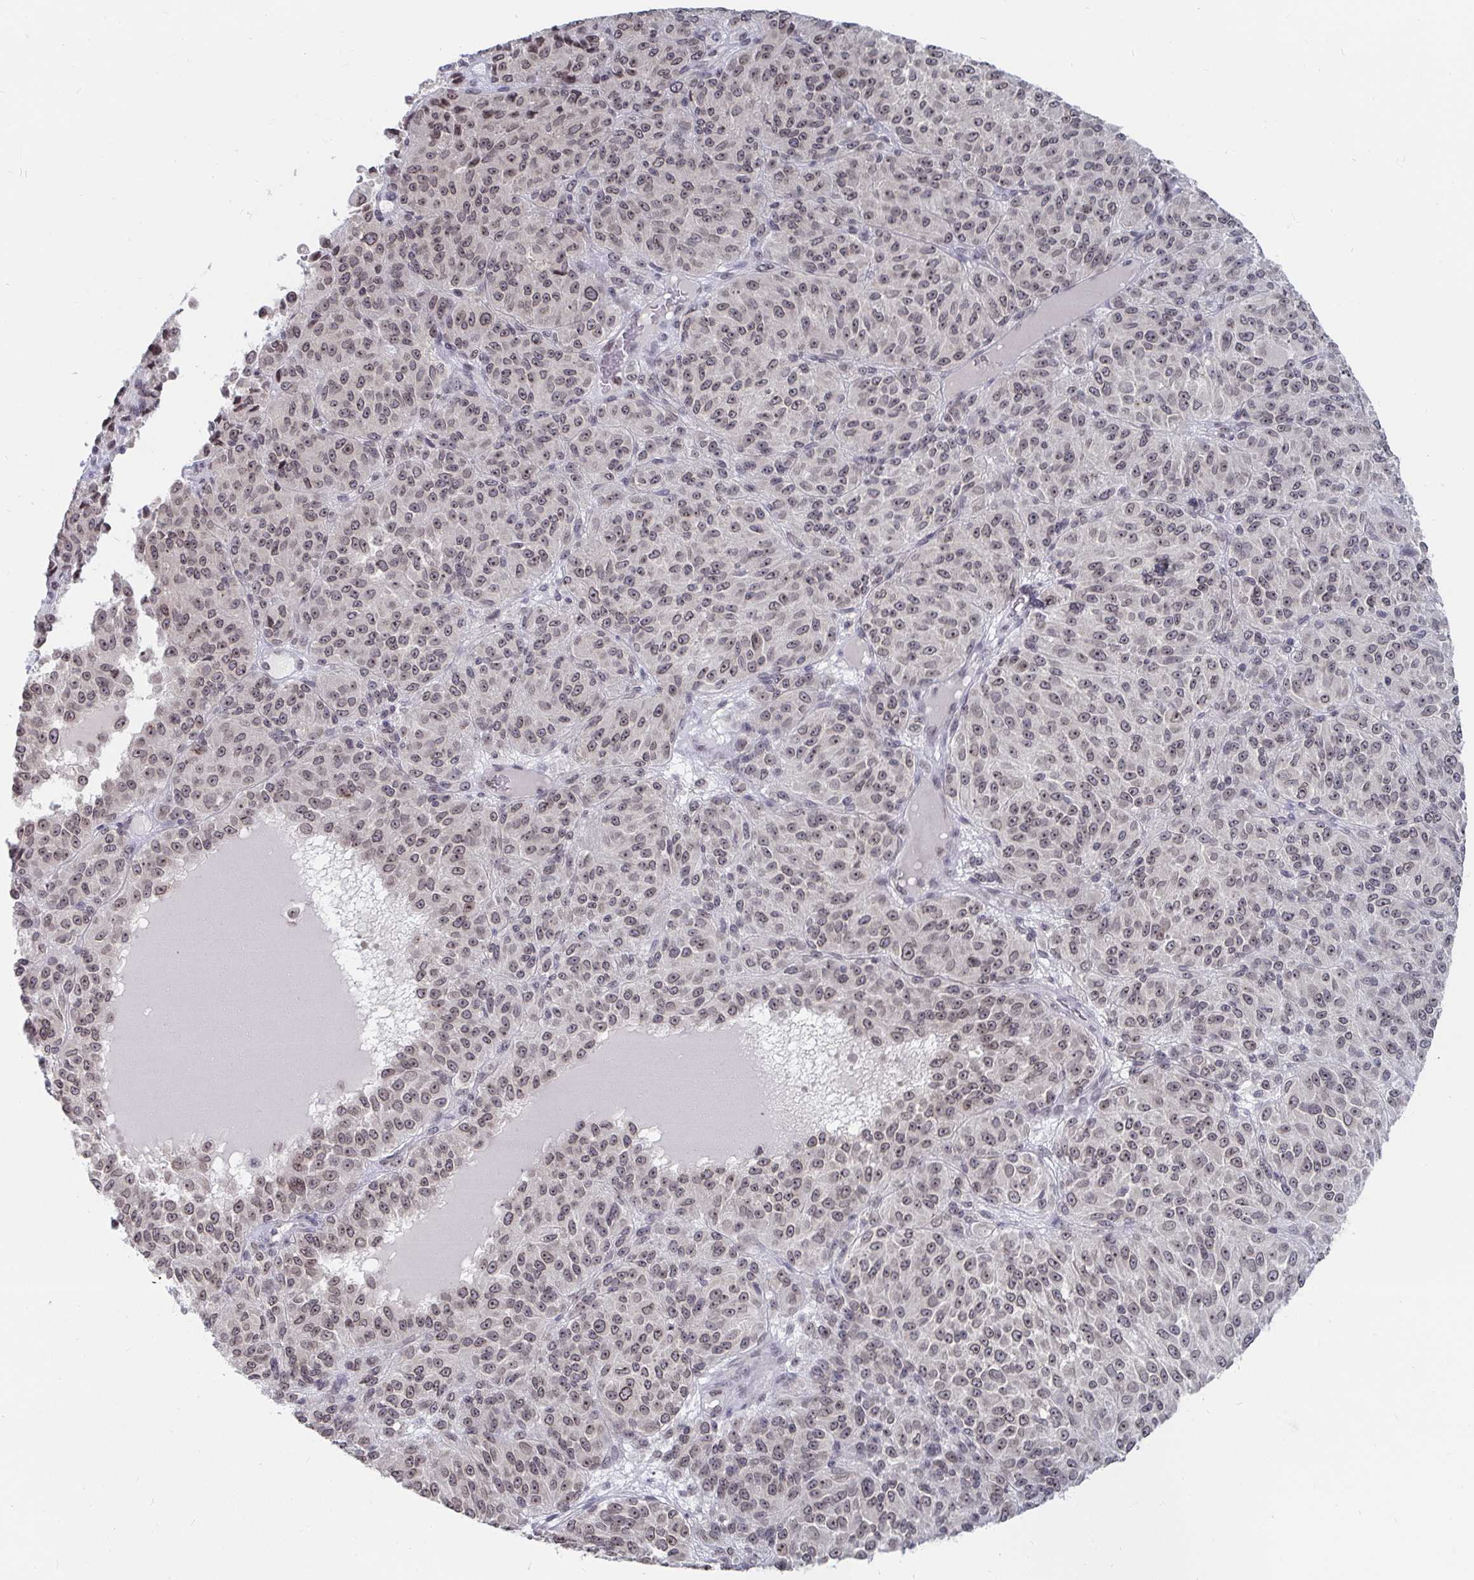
{"staining": {"intensity": "weak", "quantity": "25%-75%", "location": "nuclear"}, "tissue": "melanoma", "cell_type": "Tumor cells", "image_type": "cancer", "snomed": [{"axis": "morphology", "description": "Malignant melanoma, Metastatic site"}, {"axis": "topography", "description": "Brain"}], "caption": "Tumor cells exhibit weak nuclear positivity in approximately 25%-75% of cells in melanoma.", "gene": "TRIP12", "patient": {"sex": "female", "age": 56}}